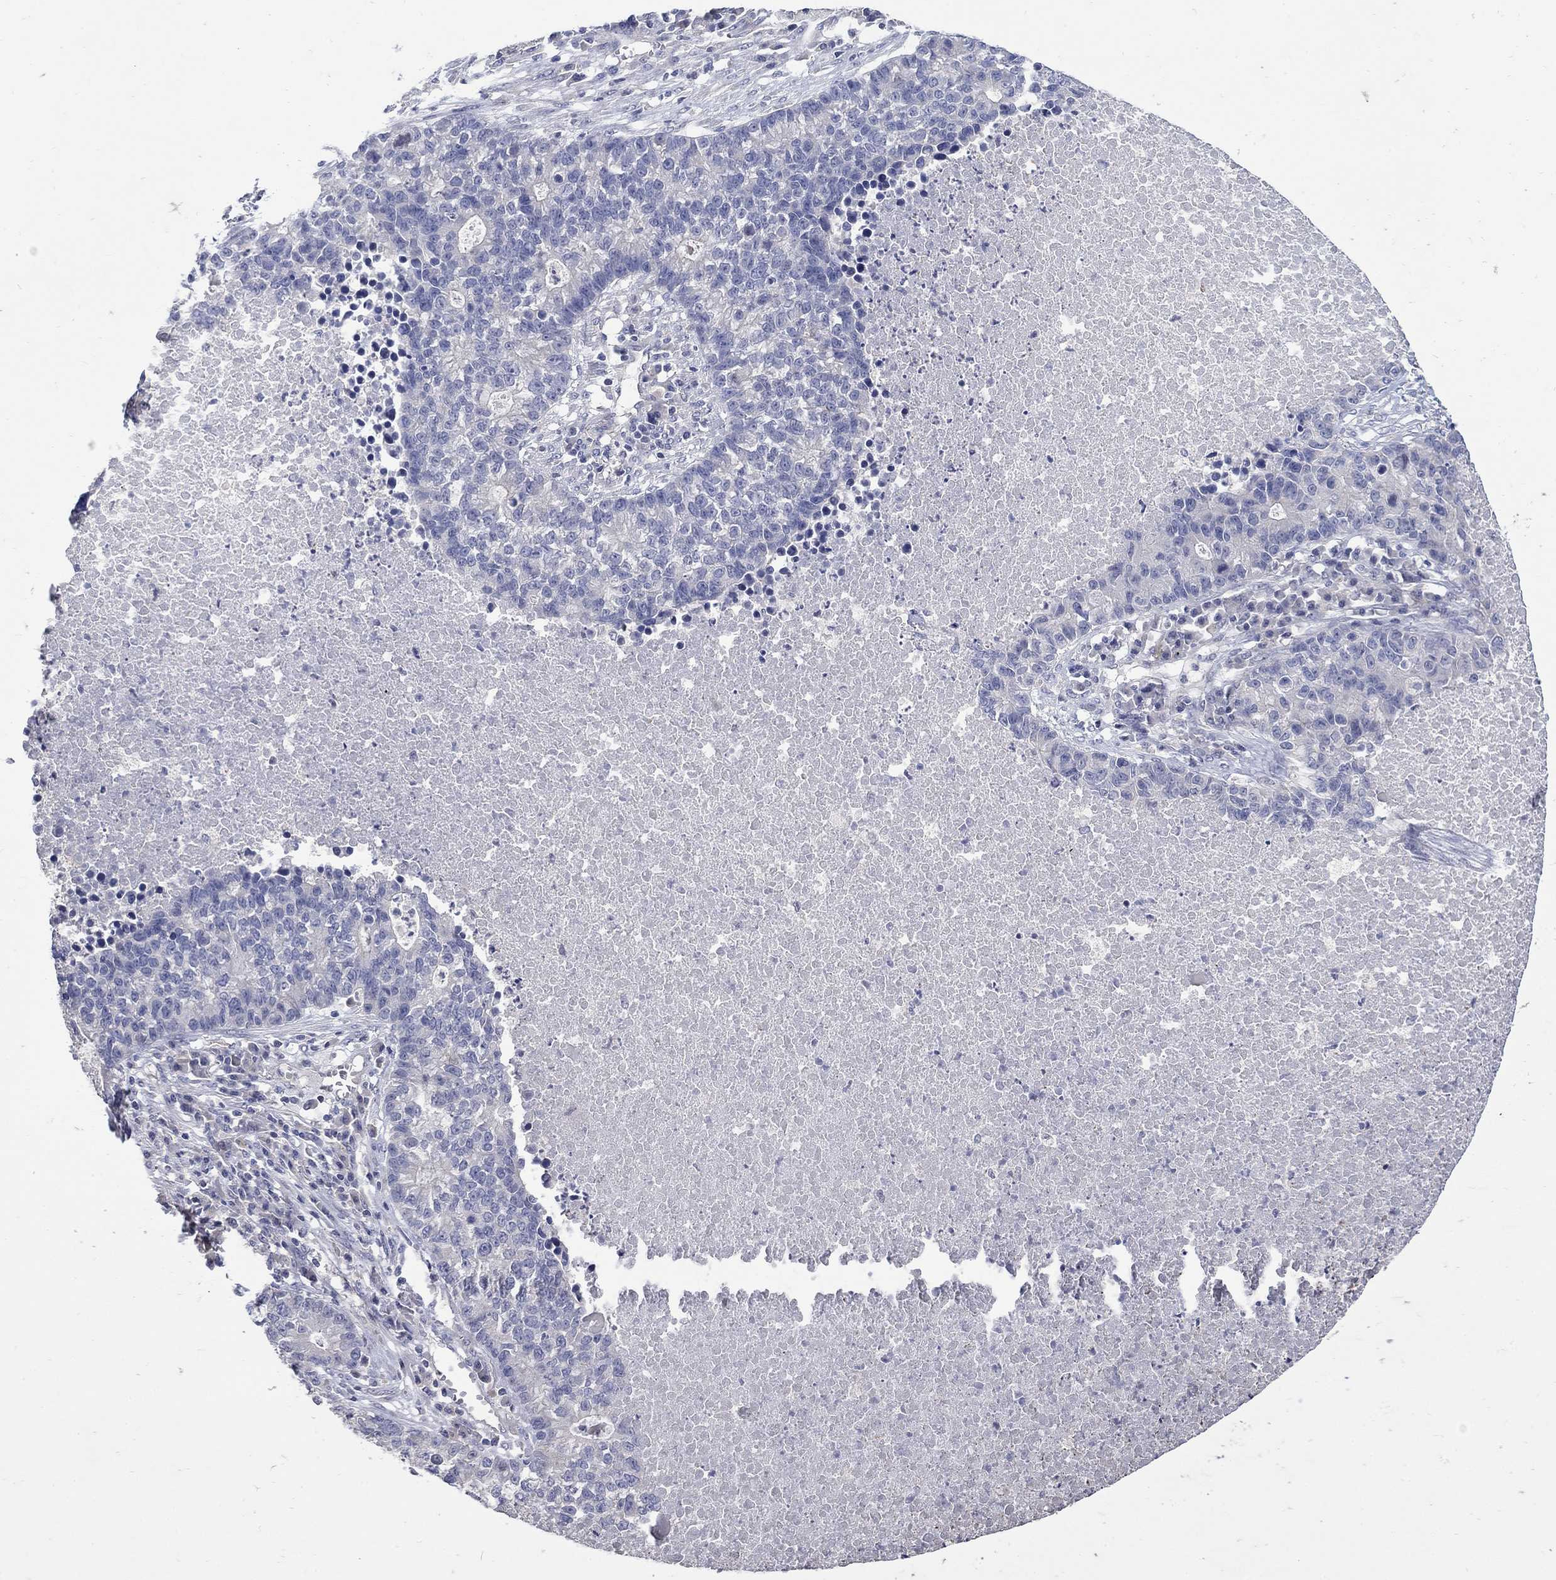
{"staining": {"intensity": "negative", "quantity": "none", "location": "none"}, "tissue": "lung cancer", "cell_type": "Tumor cells", "image_type": "cancer", "snomed": [{"axis": "morphology", "description": "Adenocarcinoma, NOS"}, {"axis": "topography", "description": "Lung"}], "caption": "A histopathology image of human lung cancer (adenocarcinoma) is negative for staining in tumor cells.", "gene": "CETN1", "patient": {"sex": "male", "age": 57}}